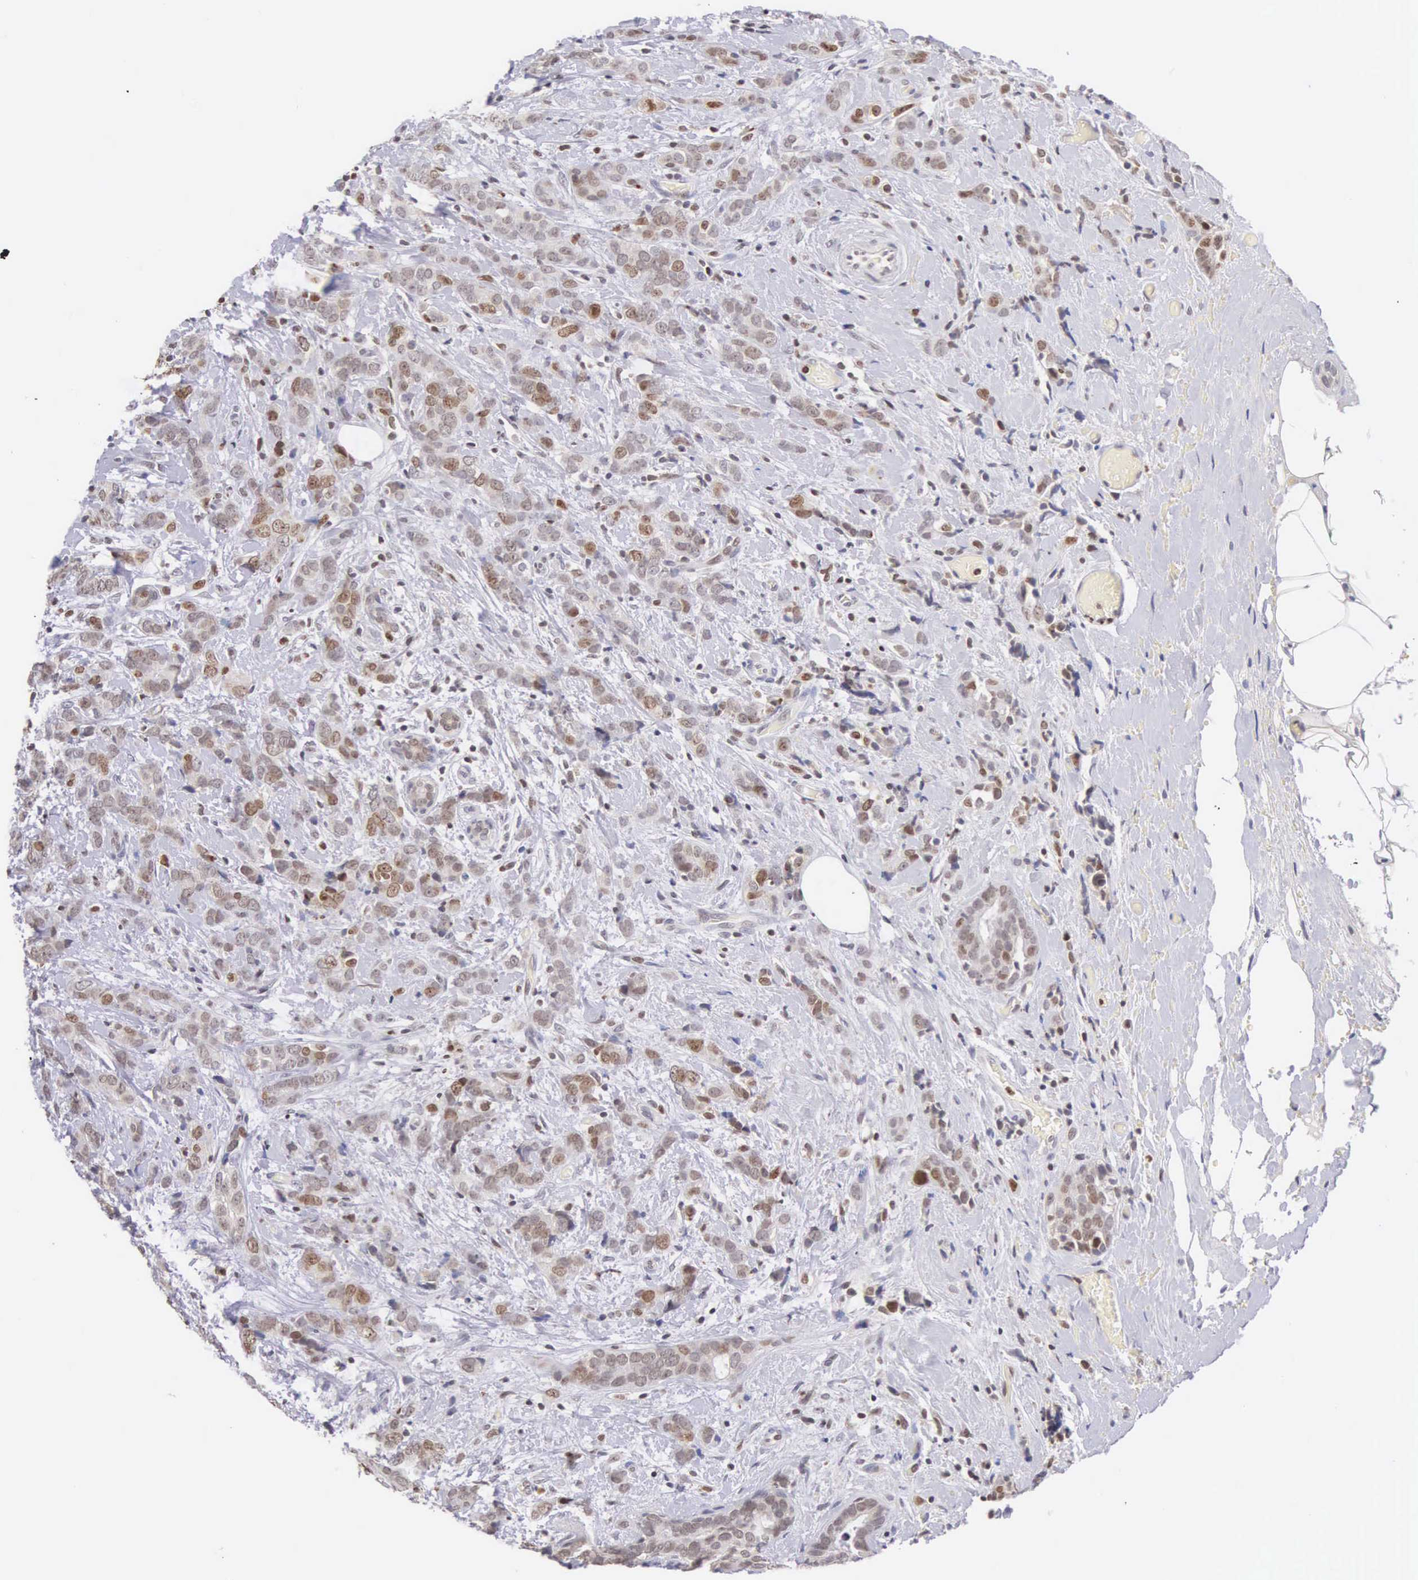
{"staining": {"intensity": "weak", "quantity": "25%-75%", "location": "nuclear"}, "tissue": "breast cancer", "cell_type": "Tumor cells", "image_type": "cancer", "snomed": [{"axis": "morphology", "description": "Duct carcinoma"}, {"axis": "topography", "description": "Breast"}], "caption": "The micrograph displays a brown stain indicating the presence of a protein in the nuclear of tumor cells in breast cancer (invasive ductal carcinoma). Nuclei are stained in blue.", "gene": "VRK1", "patient": {"sex": "female", "age": 53}}